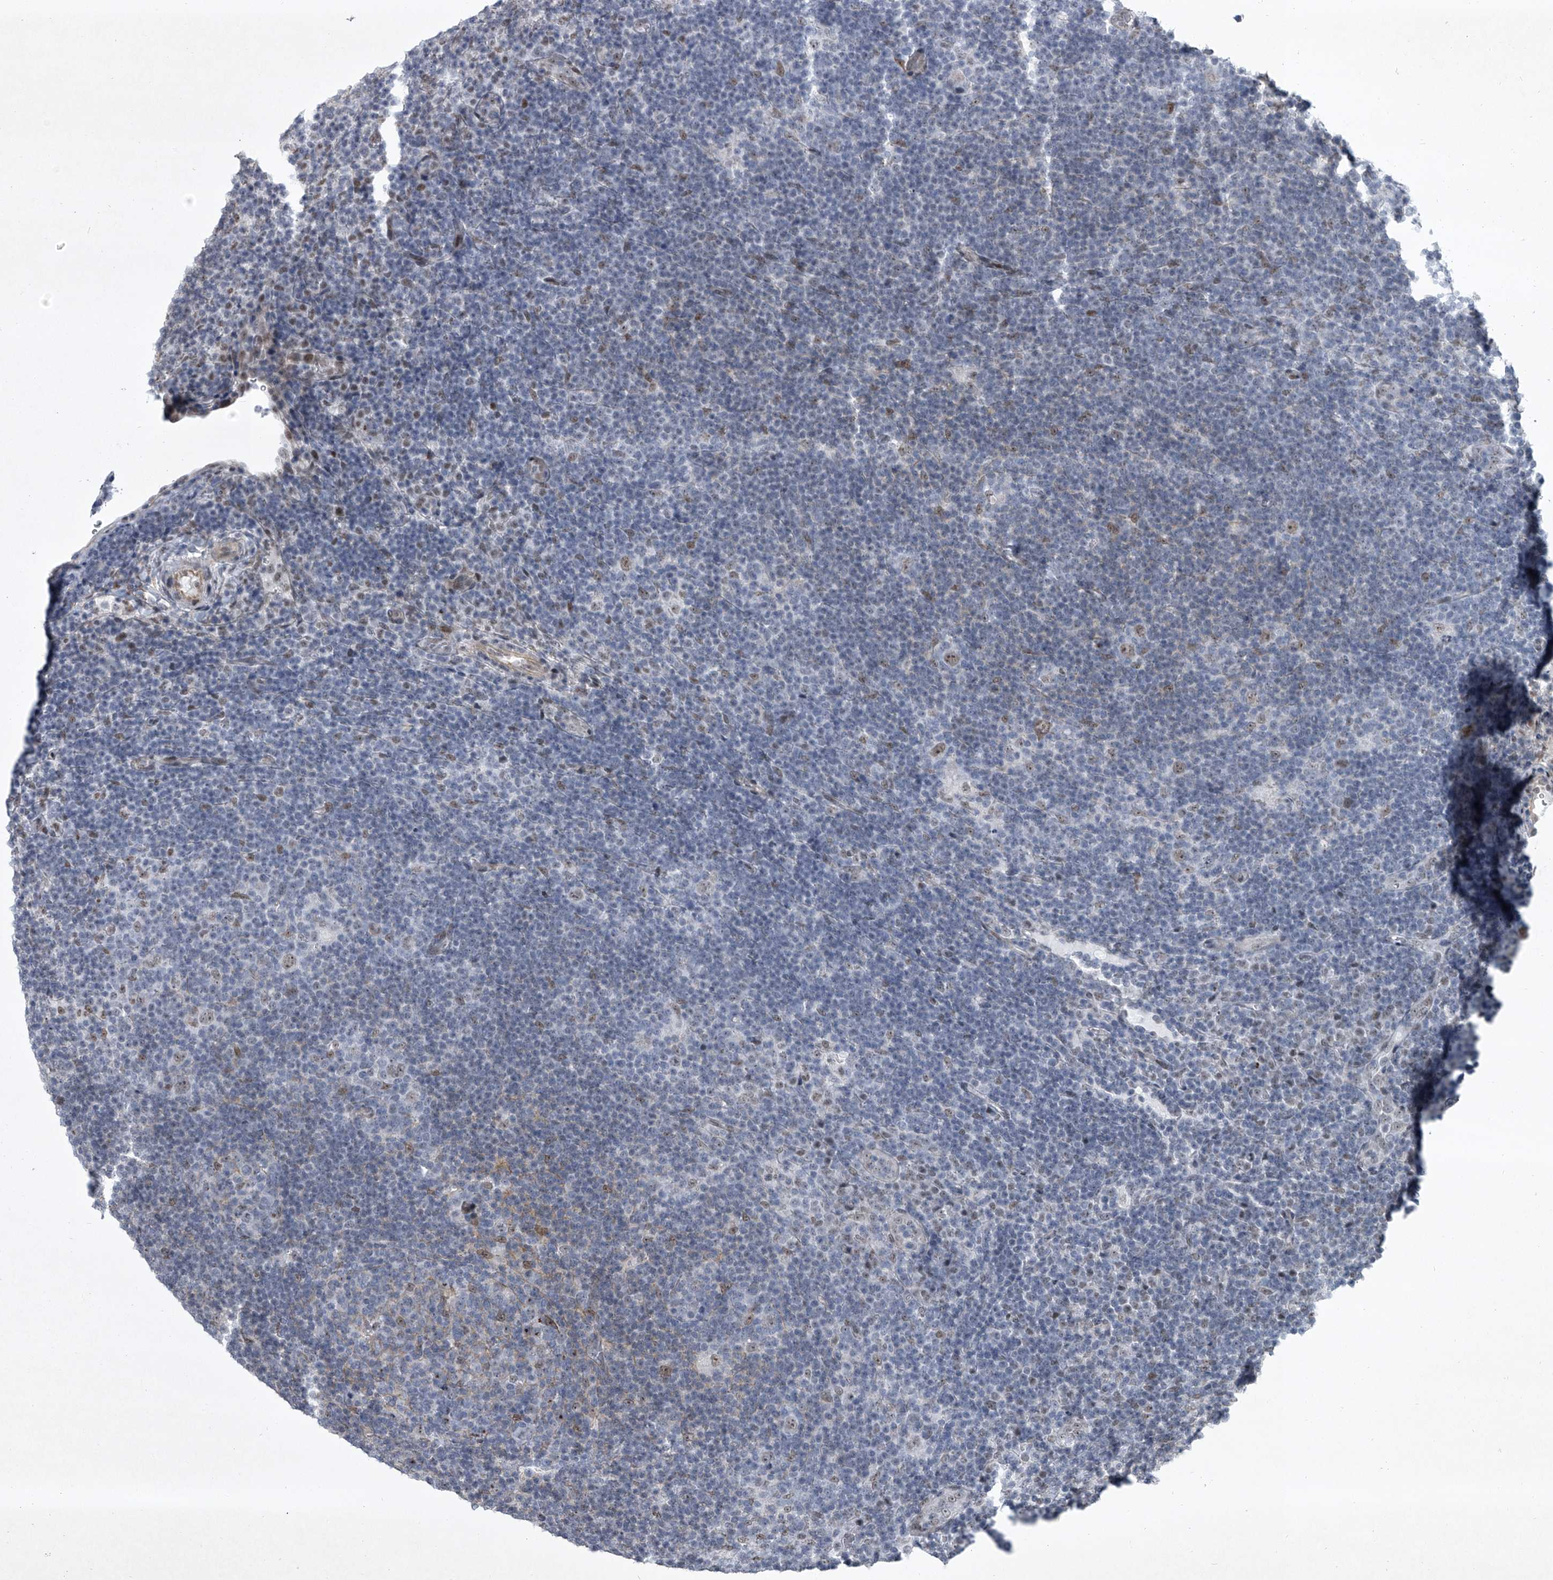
{"staining": {"intensity": "negative", "quantity": "none", "location": "none"}, "tissue": "lymphoma", "cell_type": "Tumor cells", "image_type": "cancer", "snomed": [{"axis": "morphology", "description": "Hodgkin's disease, NOS"}, {"axis": "topography", "description": "Lymph node"}], "caption": "High power microscopy histopathology image of an immunohistochemistry (IHC) micrograph of lymphoma, revealing no significant staining in tumor cells.", "gene": "MLLT1", "patient": {"sex": "female", "age": 57}}